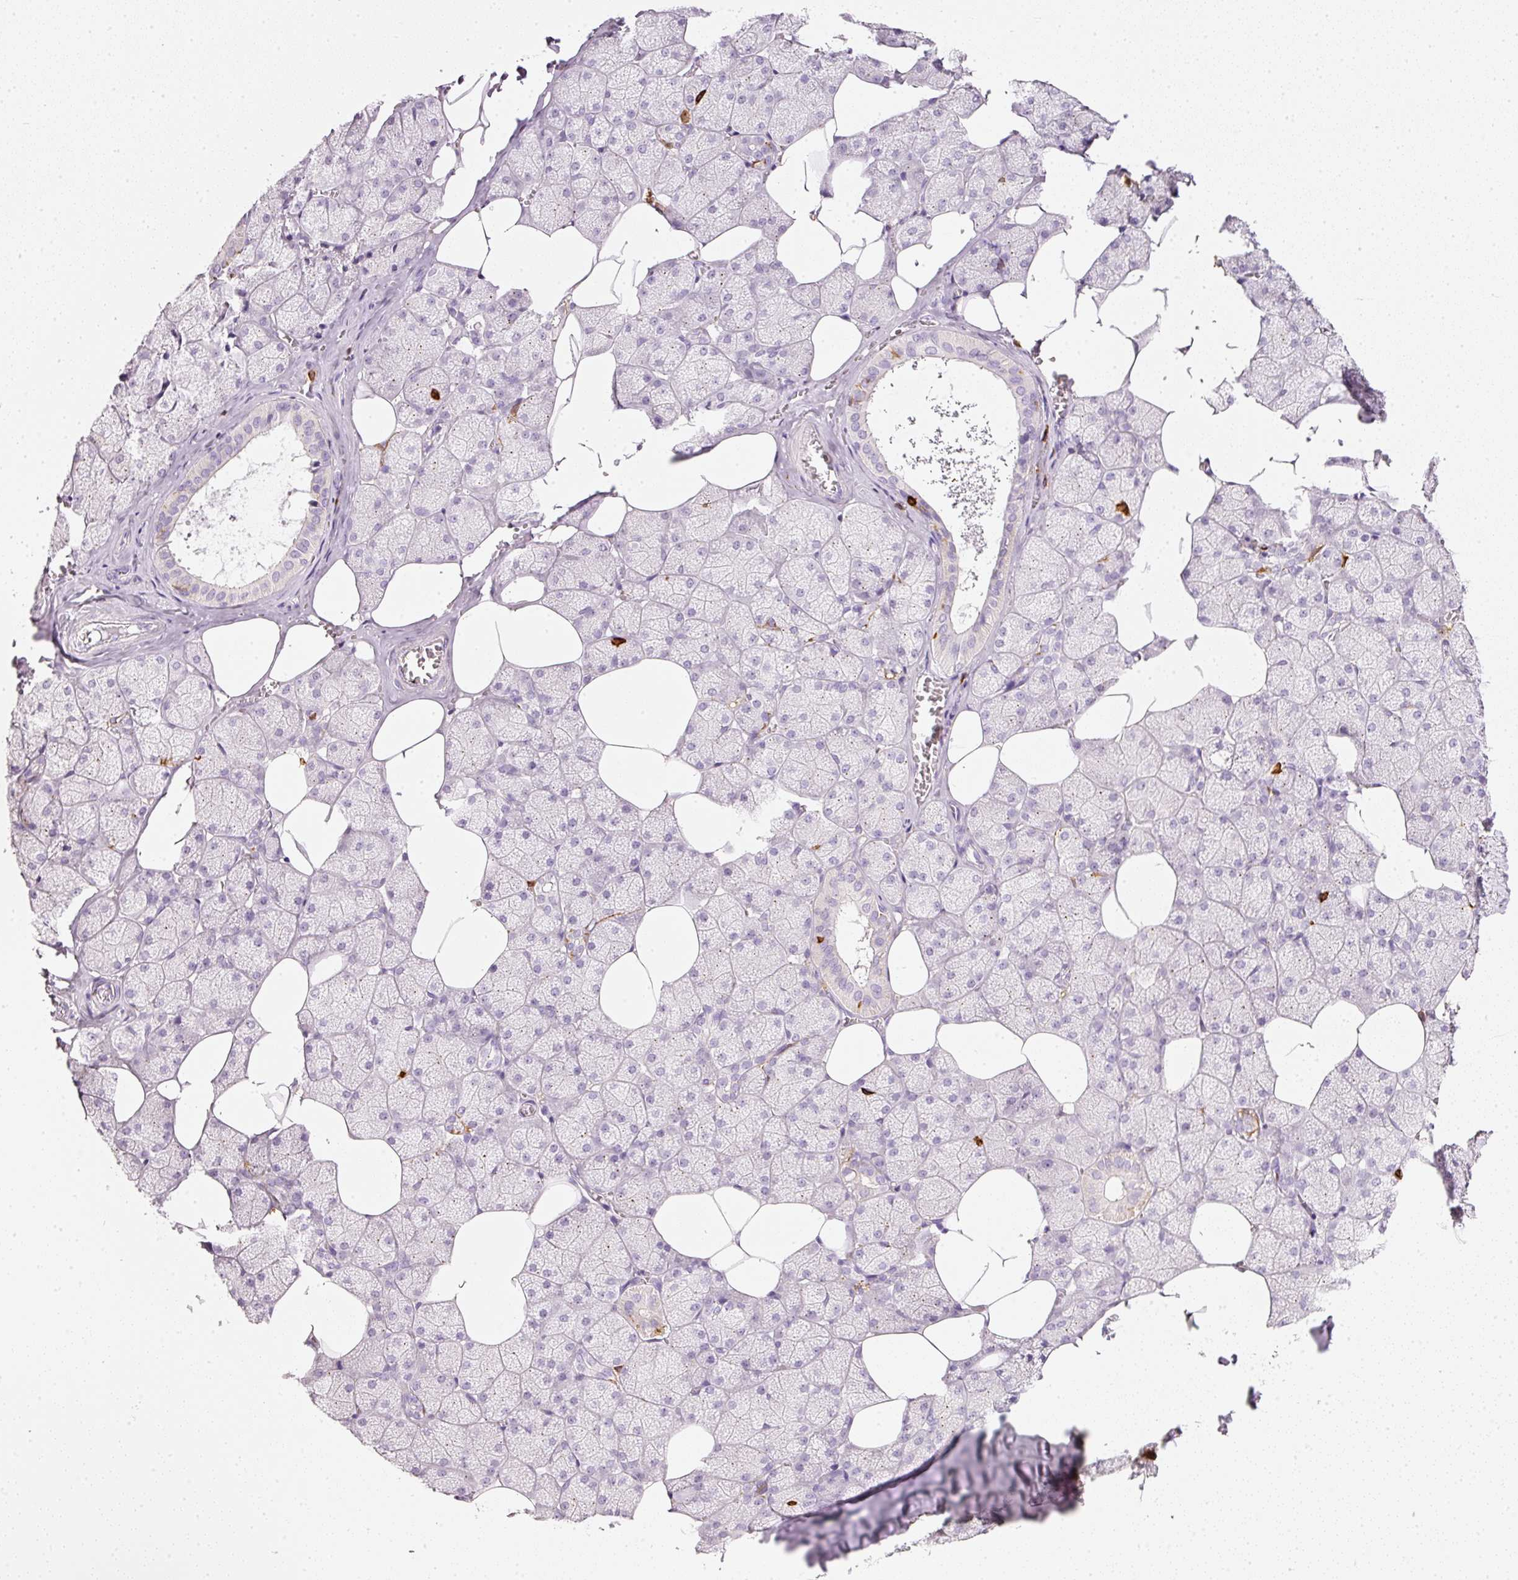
{"staining": {"intensity": "negative", "quantity": "none", "location": "none"}, "tissue": "salivary gland", "cell_type": "Glandular cells", "image_type": "normal", "snomed": [{"axis": "morphology", "description": "Normal tissue, NOS"}, {"axis": "topography", "description": "Salivary gland"}, {"axis": "topography", "description": "Peripheral nerve tissue"}], "caption": "Immunohistochemical staining of normal human salivary gland exhibits no significant expression in glandular cells.", "gene": "EVL", "patient": {"sex": "male", "age": 38}}